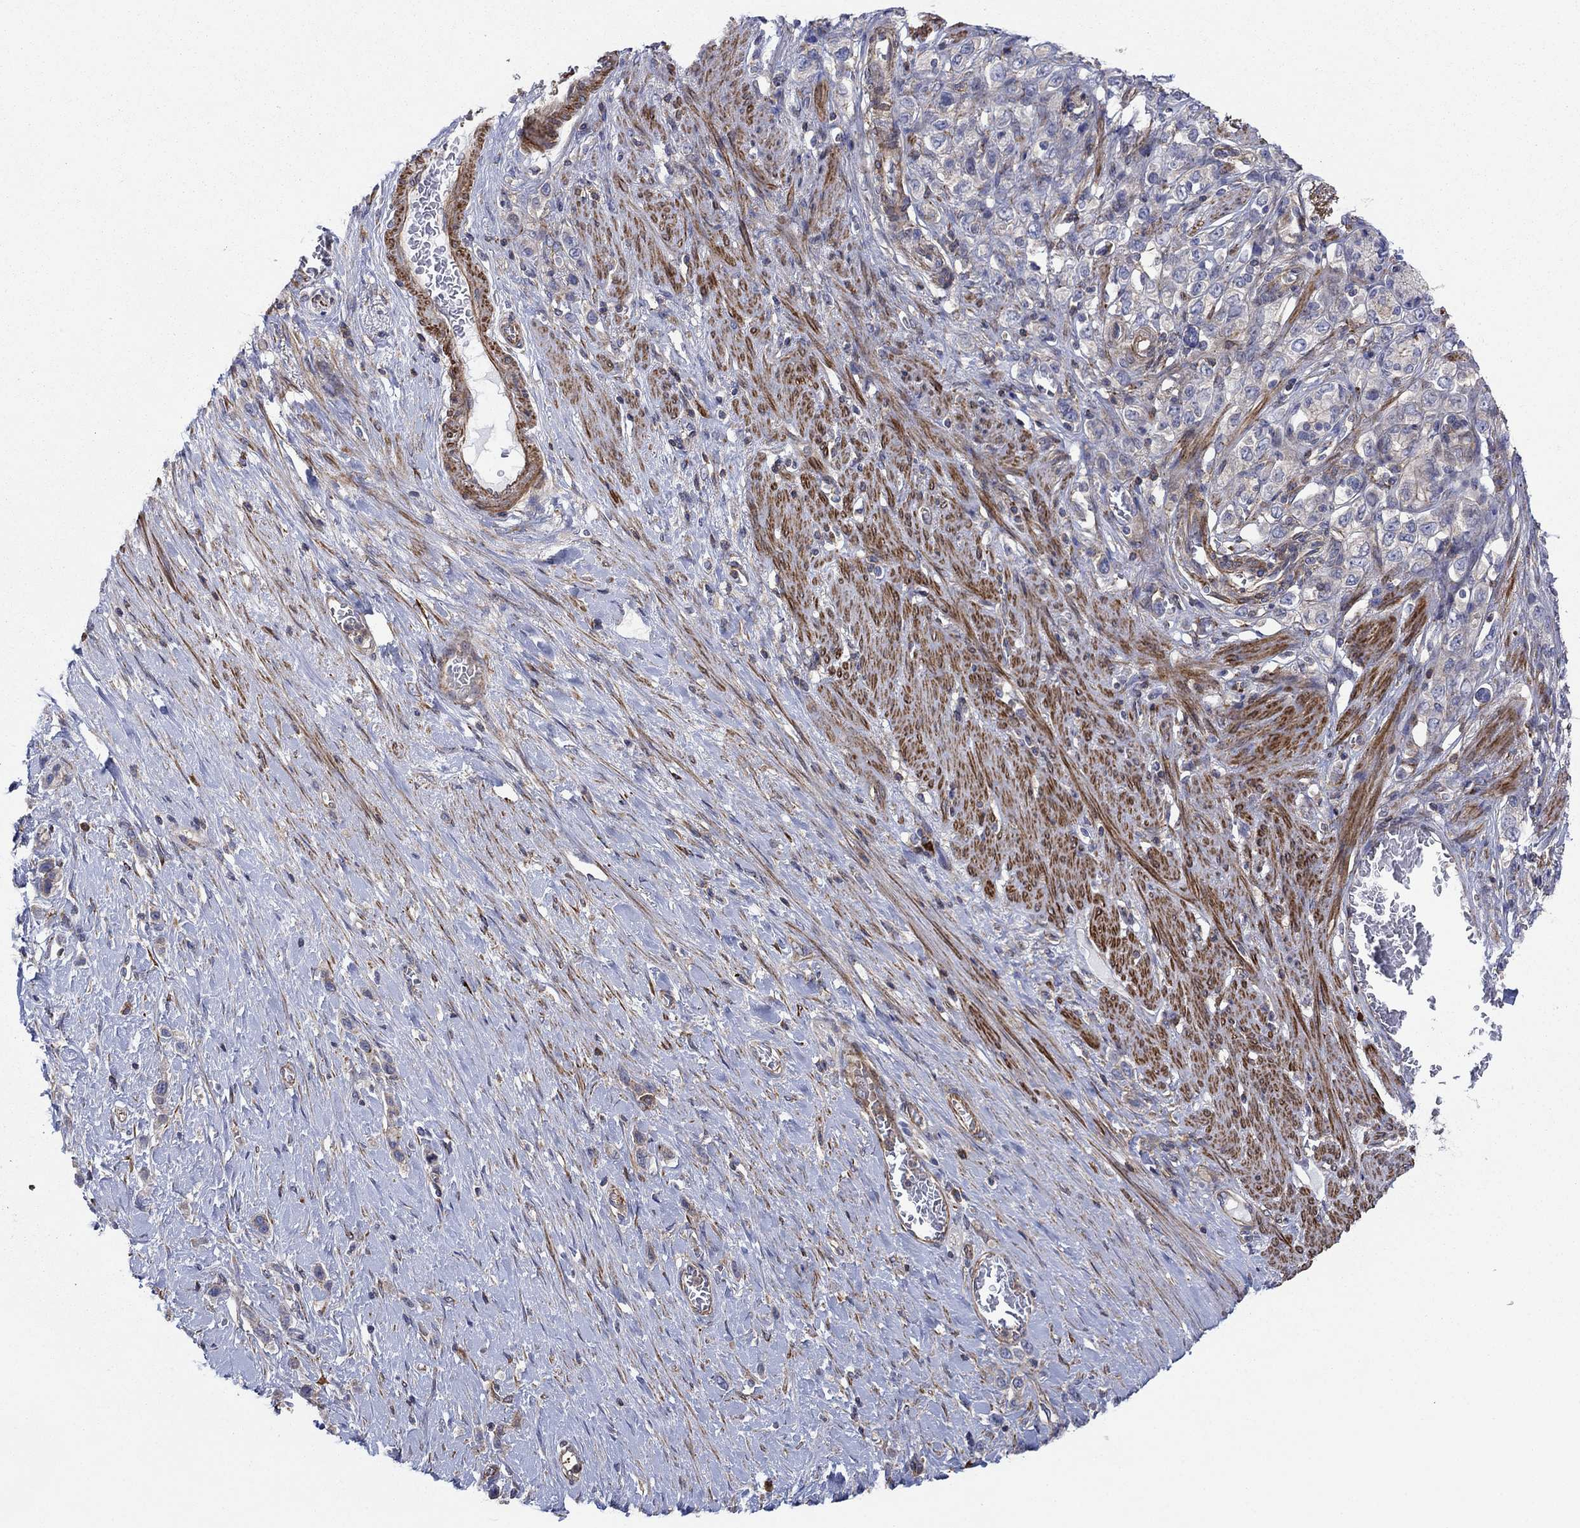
{"staining": {"intensity": "negative", "quantity": "none", "location": "none"}, "tissue": "stomach cancer", "cell_type": "Tumor cells", "image_type": "cancer", "snomed": [{"axis": "morphology", "description": "Normal tissue, NOS"}, {"axis": "morphology", "description": "Adenocarcinoma, NOS"}, {"axis": "morphology", "description": "Adenocarcinoma, High grade"}, {"axis": "topography", "description": "Stomach, upper"}, {"axis": "topography", "description": "Stomach"}], "caption": "DAB (3,3'-diaminobenzidine) immunohistochemical staining of human stomach cancer reveals no significant expression in tumor cells.", "gene": "PAG1", "patient": {"sex": "female", "age": 65}}